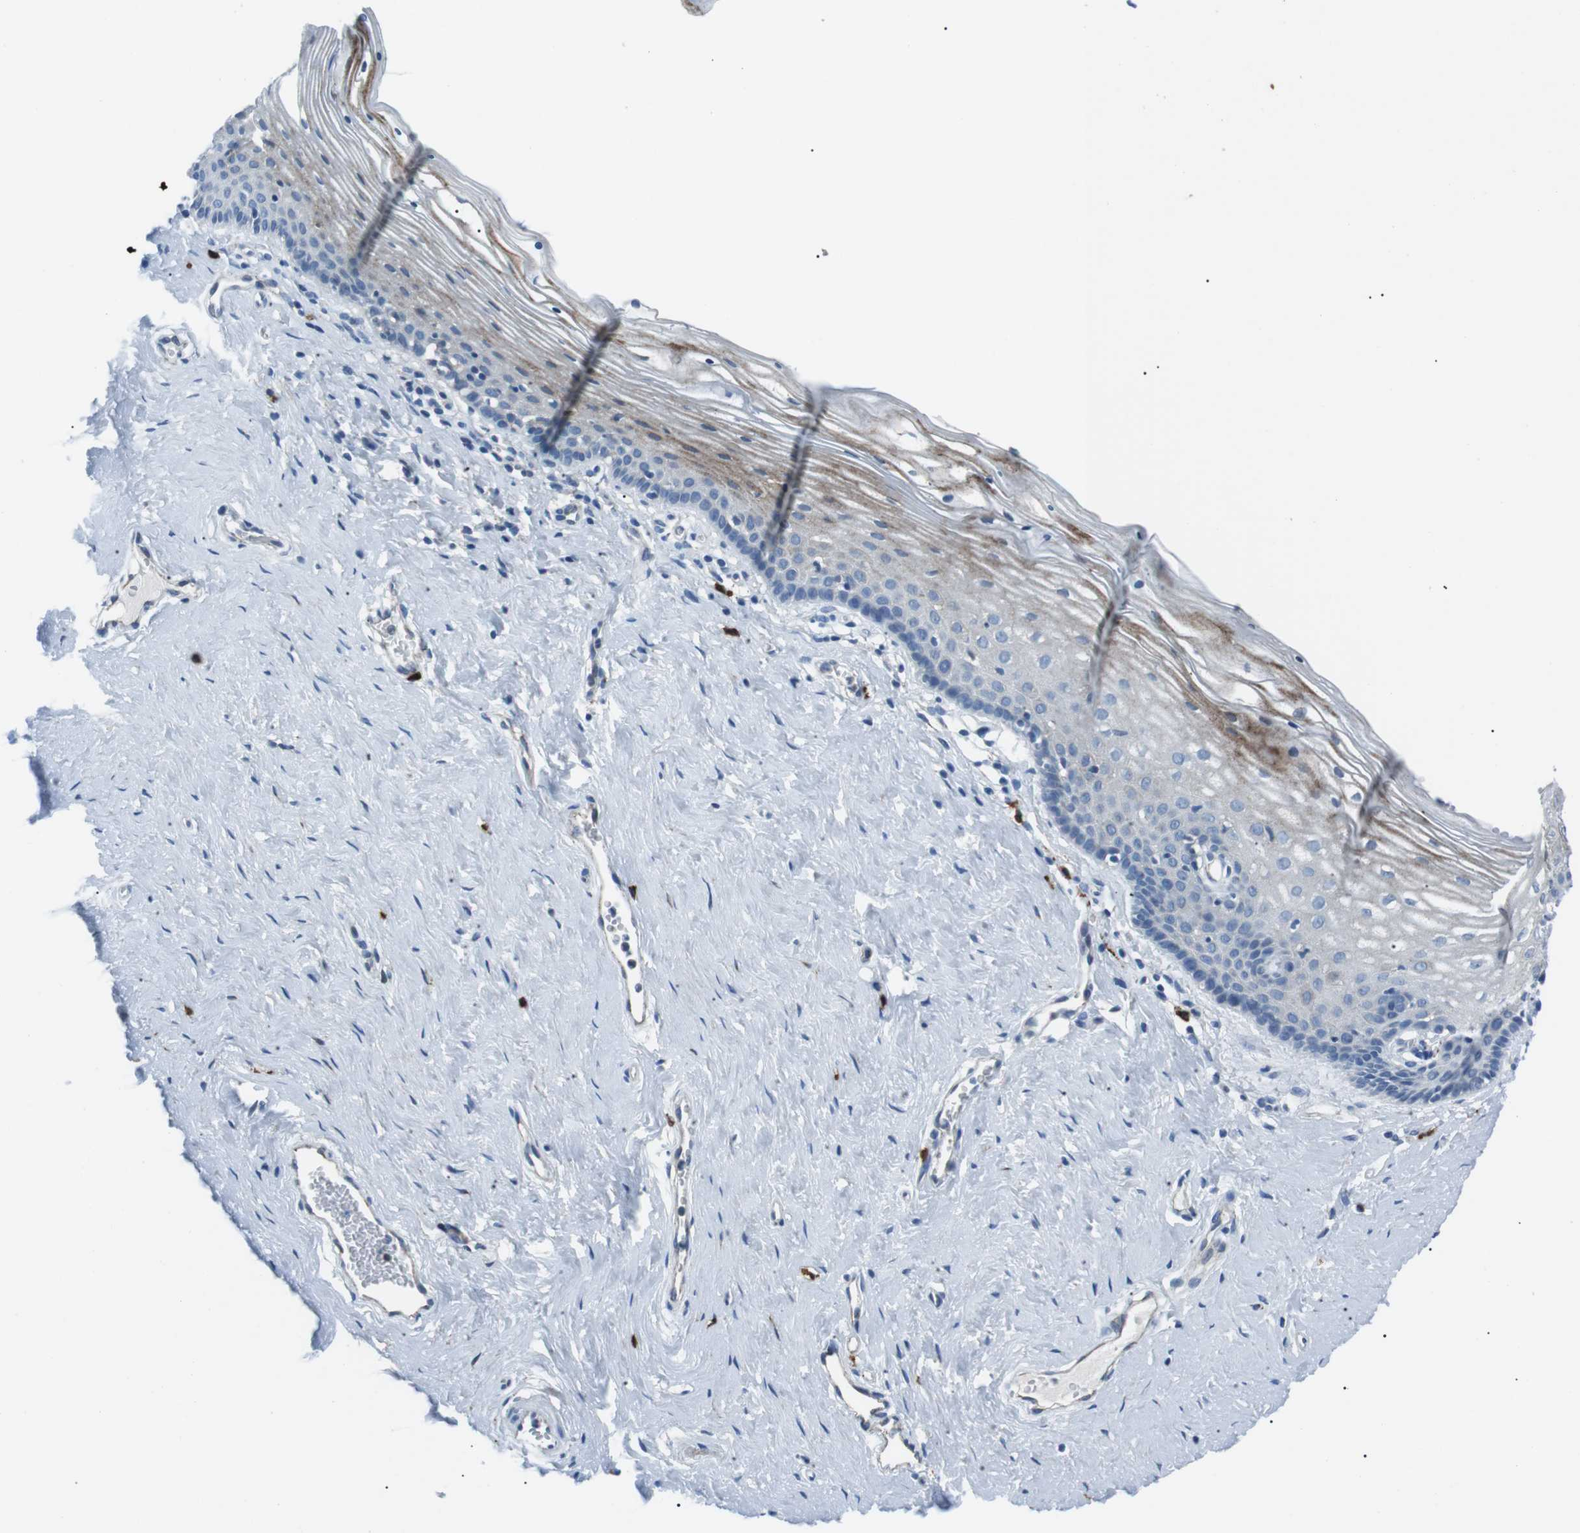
{"staining": {"intensity": "strong", "quantity": "<25%", "location": "cytoplasmic/membranous"}, "tissue": "vagina", "cell_type": "Squamous epithelial cells", "image_type": "normal", "snomed": [{"axis": "morphology", "description": "Normal tissue, NOS"}, {"axis": "topography", "description": "Vagina"}], "caption": "Immunohistochemistry staining of normal vagina, which exhibits medium levels of strong cytoplasmic/membranous staining in about <25% of squamous epithelial cells indicating strong cytoplasmic/membranous protein positivity. The staining was performed using DAB (brown) for protein detection and nuclei were counterstained in hematoxylin (blue).", "gene": "CSF2RA", "patient": {"sex": "female", "age": 32}}